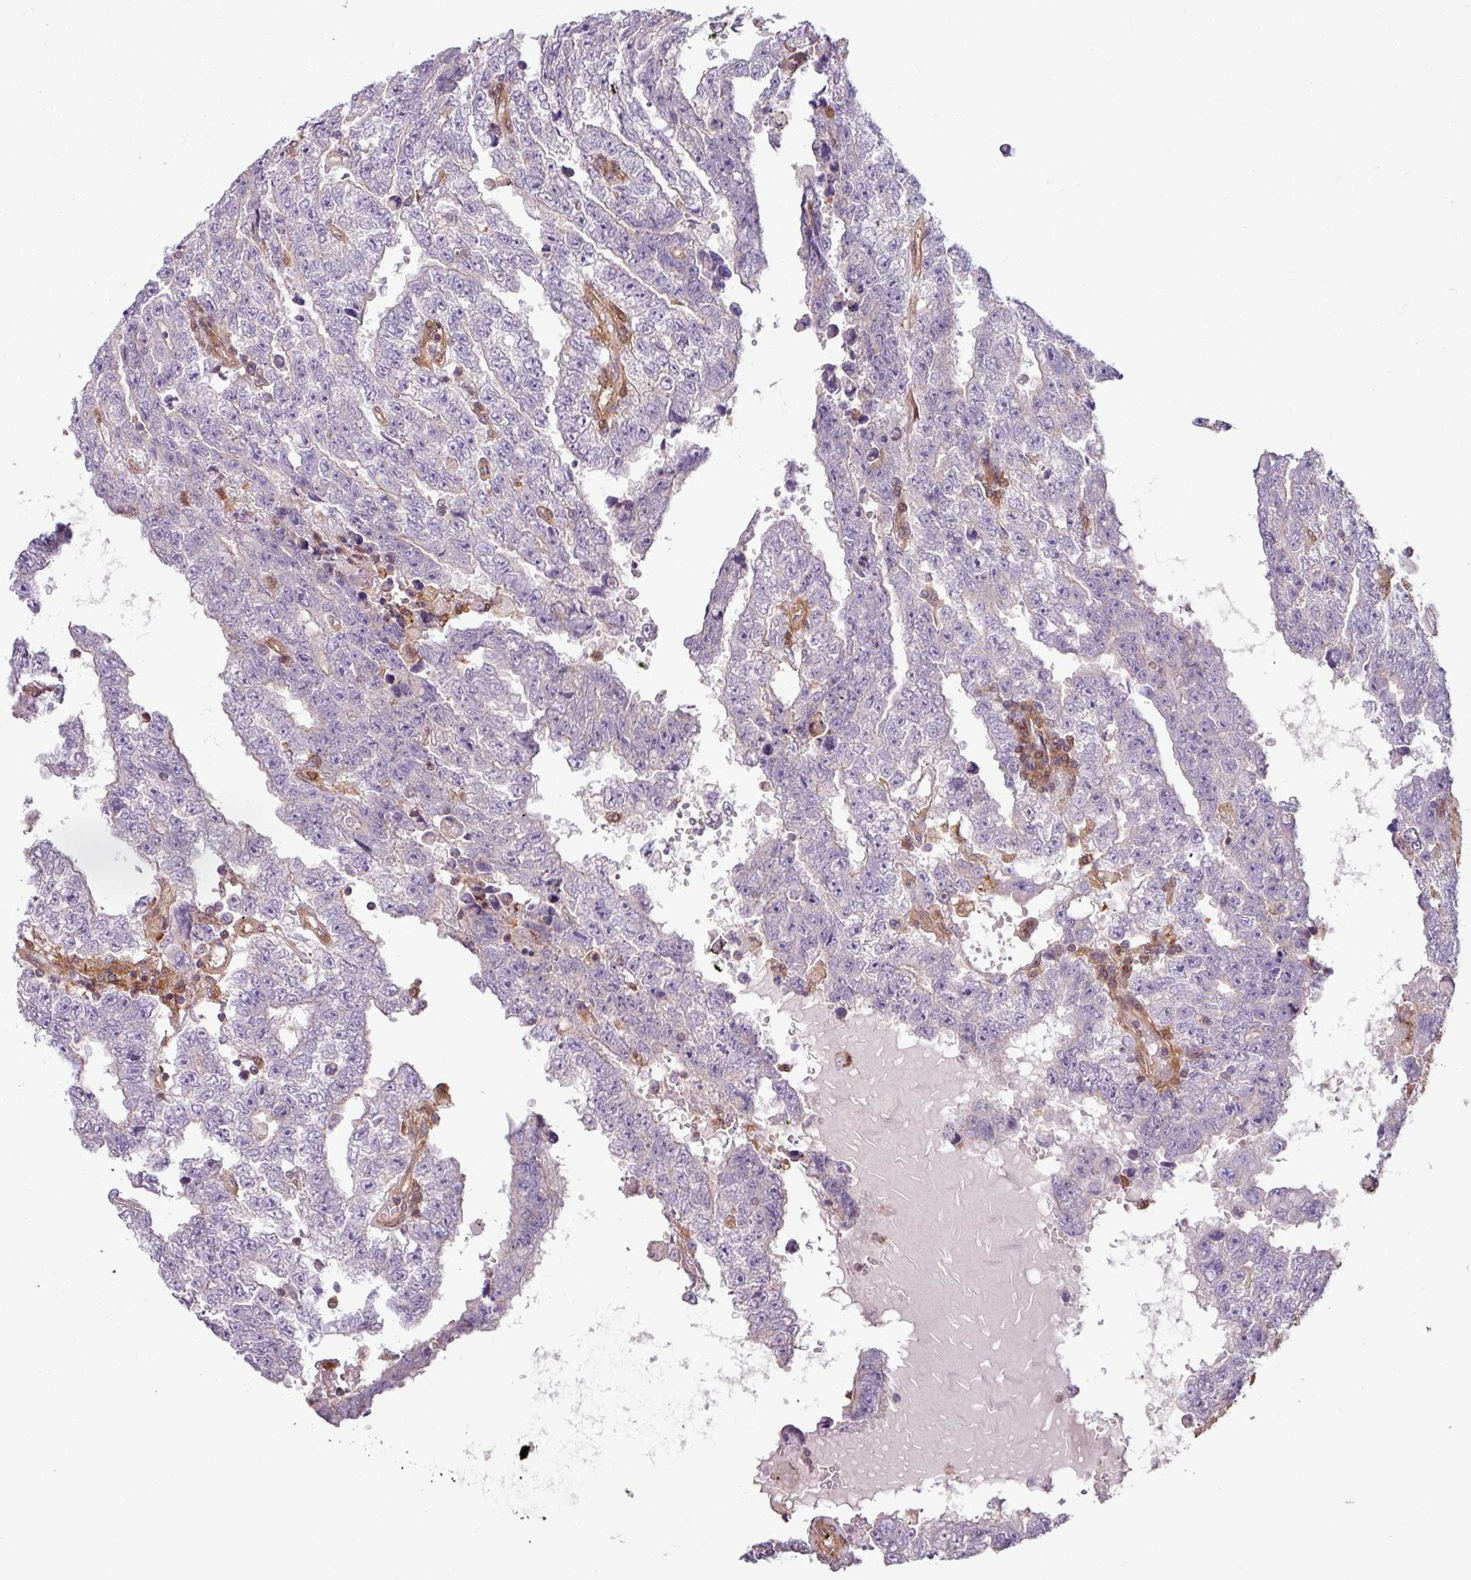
{"staining": {"intensity": "negative", "quantity": "none", "location": "none"}, "tissue": "testis cancer", "cell_type": "Tumor cells", "image_type": "cancer", "snomed": [{"axis": "morphology", "description": "Carcinoma, Embryonal, NOS"}, {"axis": "topography", "description": "Testis"}], "caption": "An image of human embryonal carcinoma (testis) is negative for staining in tumor cells.", "gene": "SH3BGRL", "patient": {"sex": "male", "age": 25}}